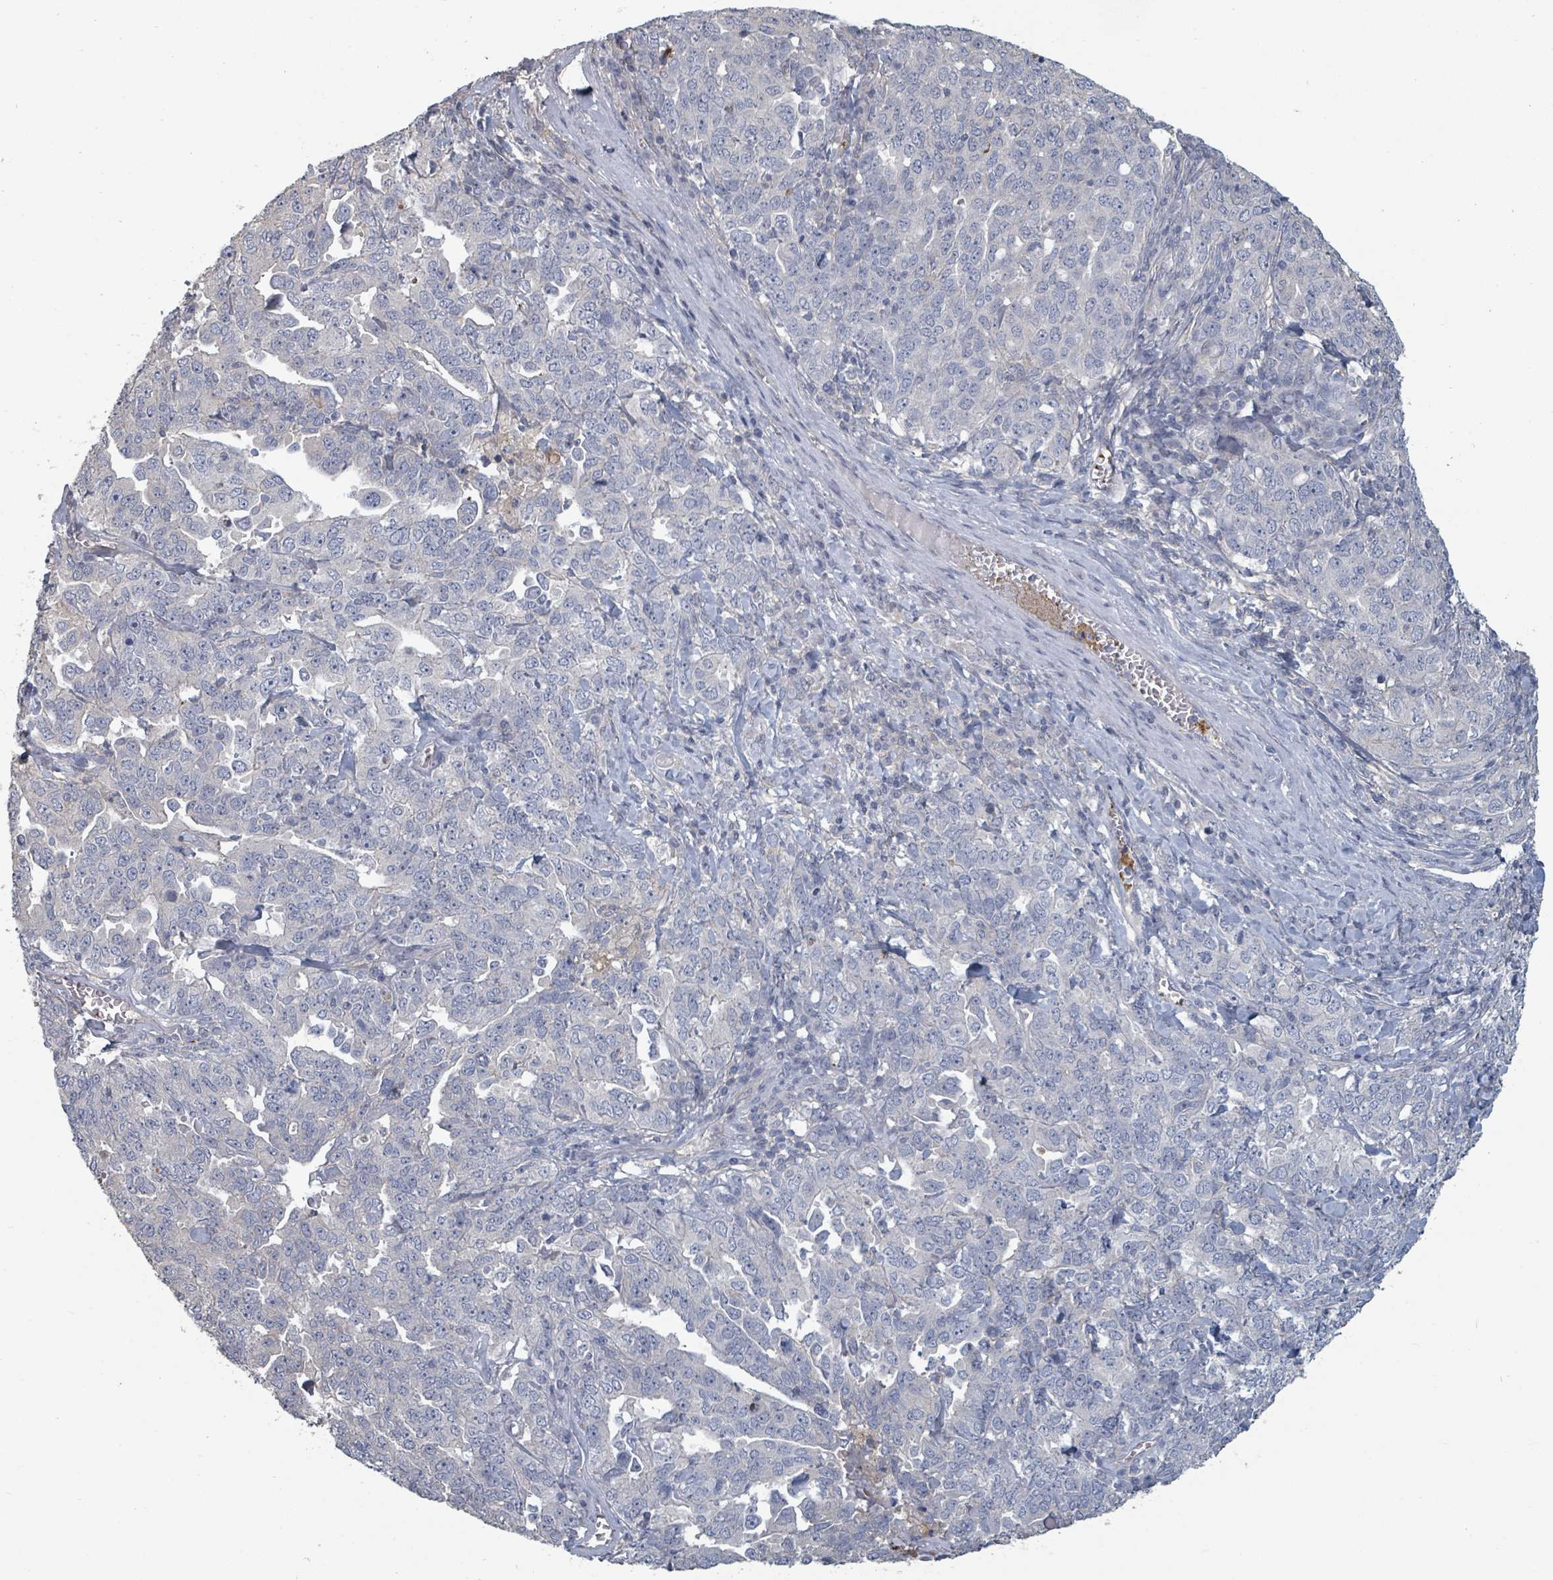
{"staining": {"intensity": "negative", "quantity": "none", "location": "none"}, "tissue": "ovarian cancer", "cell_type": "Tumor cells", "image_type": "cancer", "snomed": [{"axis": "morphology", "description": "Carcinoma, endometroid"}, {"axis": "topography", "description": "Ovary"}], "caption": "A high-resolution image shows immunohistochemistry (IHC) staining of ovarian endometroid carcinoma, which exhibits no significant staining in tumor cells.", "gene": "PLAUR", "patient": {"sex": "female", "age": 62}}